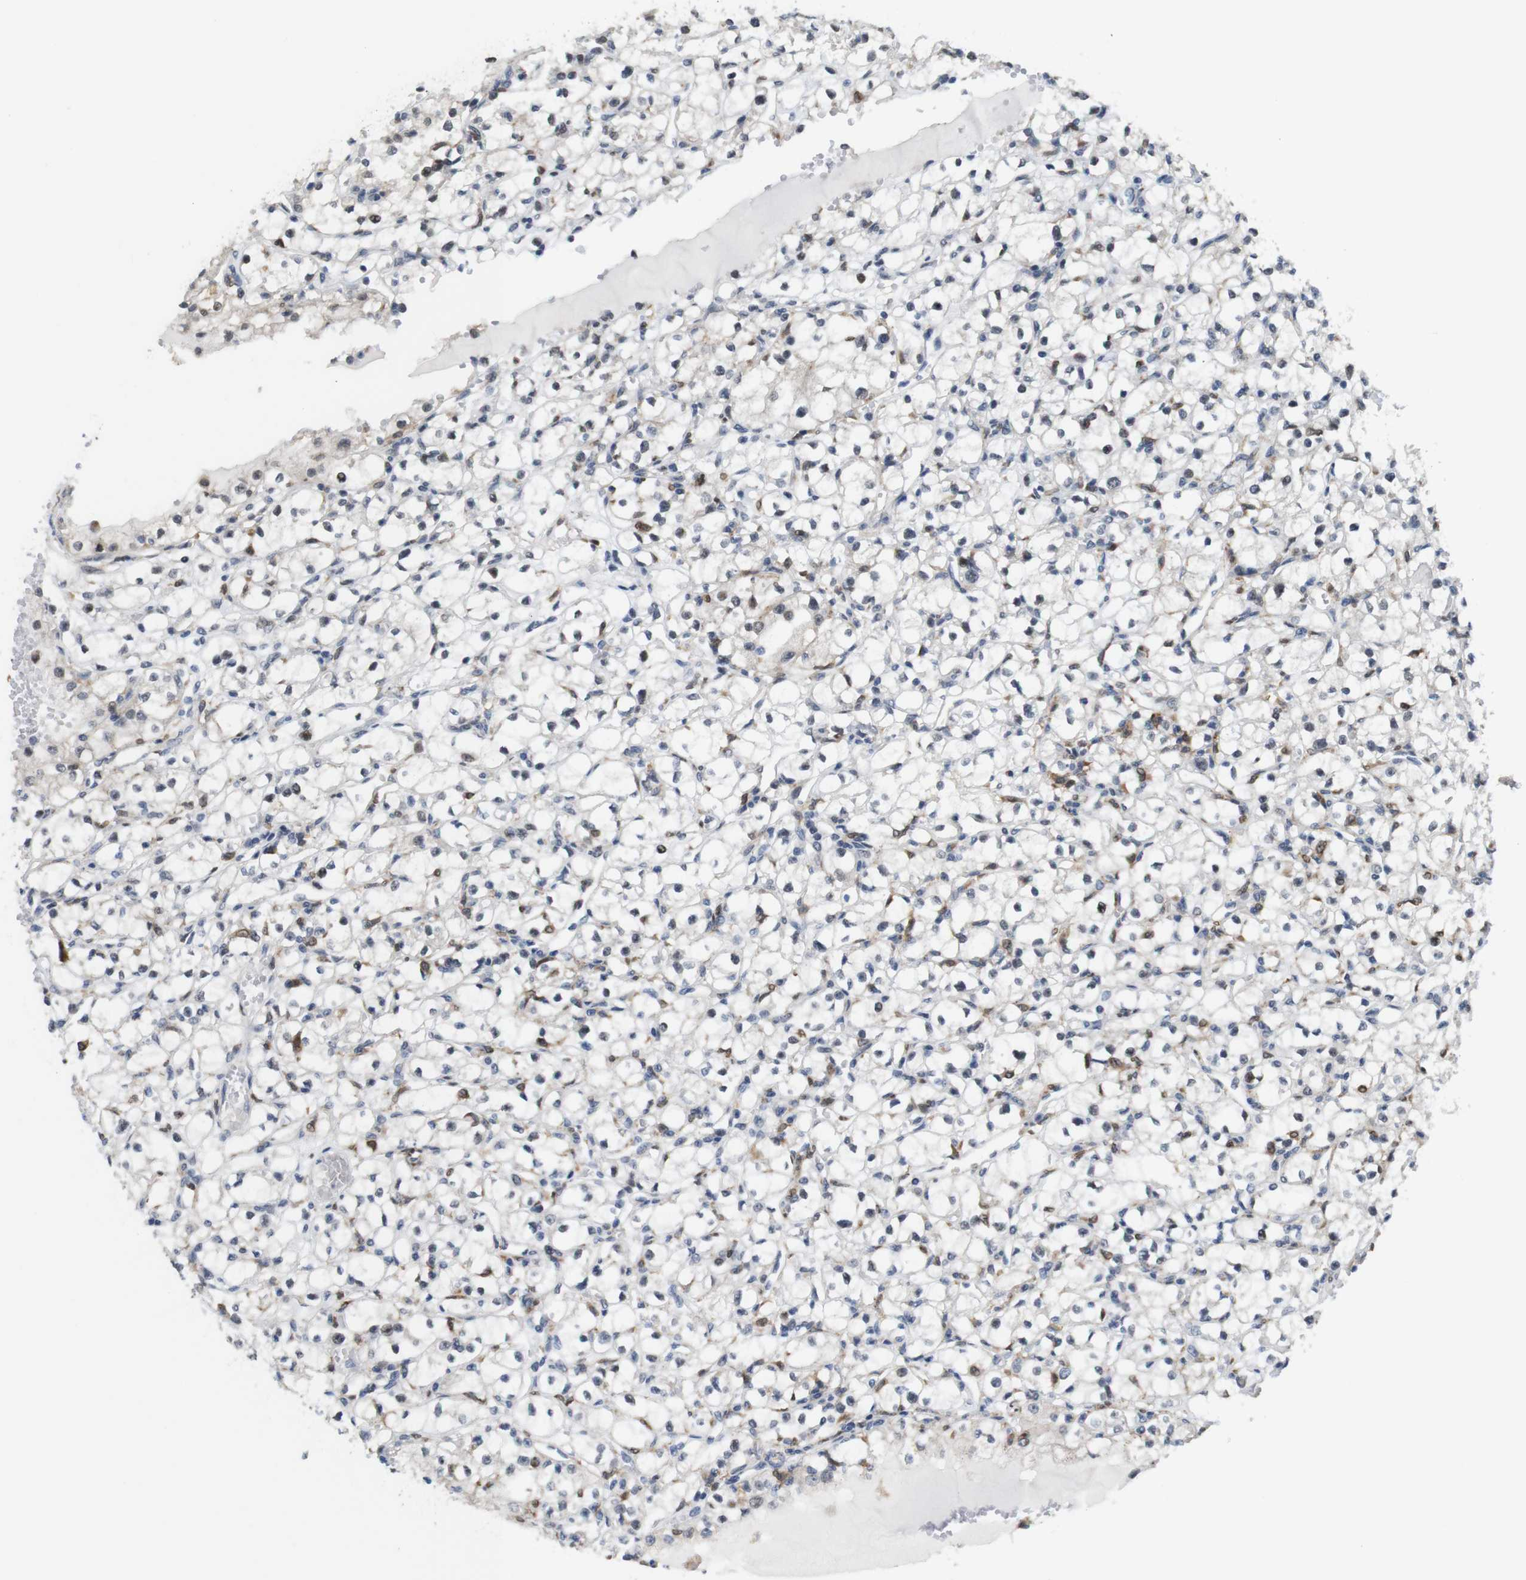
{"staining": {"intensity": "moderate", "quantity": "<25%", "location": "nuclear"}, "tissue": "renal cancer", "cell_type": "Tumor cells", "image_type": "cancer", "snomed": [{"axis": "morphology", "description": "Adenocarcinoma, NOS"}, {"axis": "topography", "description": "Kidney"}], "caption": "An immunohistochemistry (IHC) image of neoplastic tissue is shown. Protein staining in brown labels moderate nuclear positivity in adenocarcinoma (renal) within tumor cells.", "gene": "PNMA8A", "patient": {"sex": "male", "age": 56}}